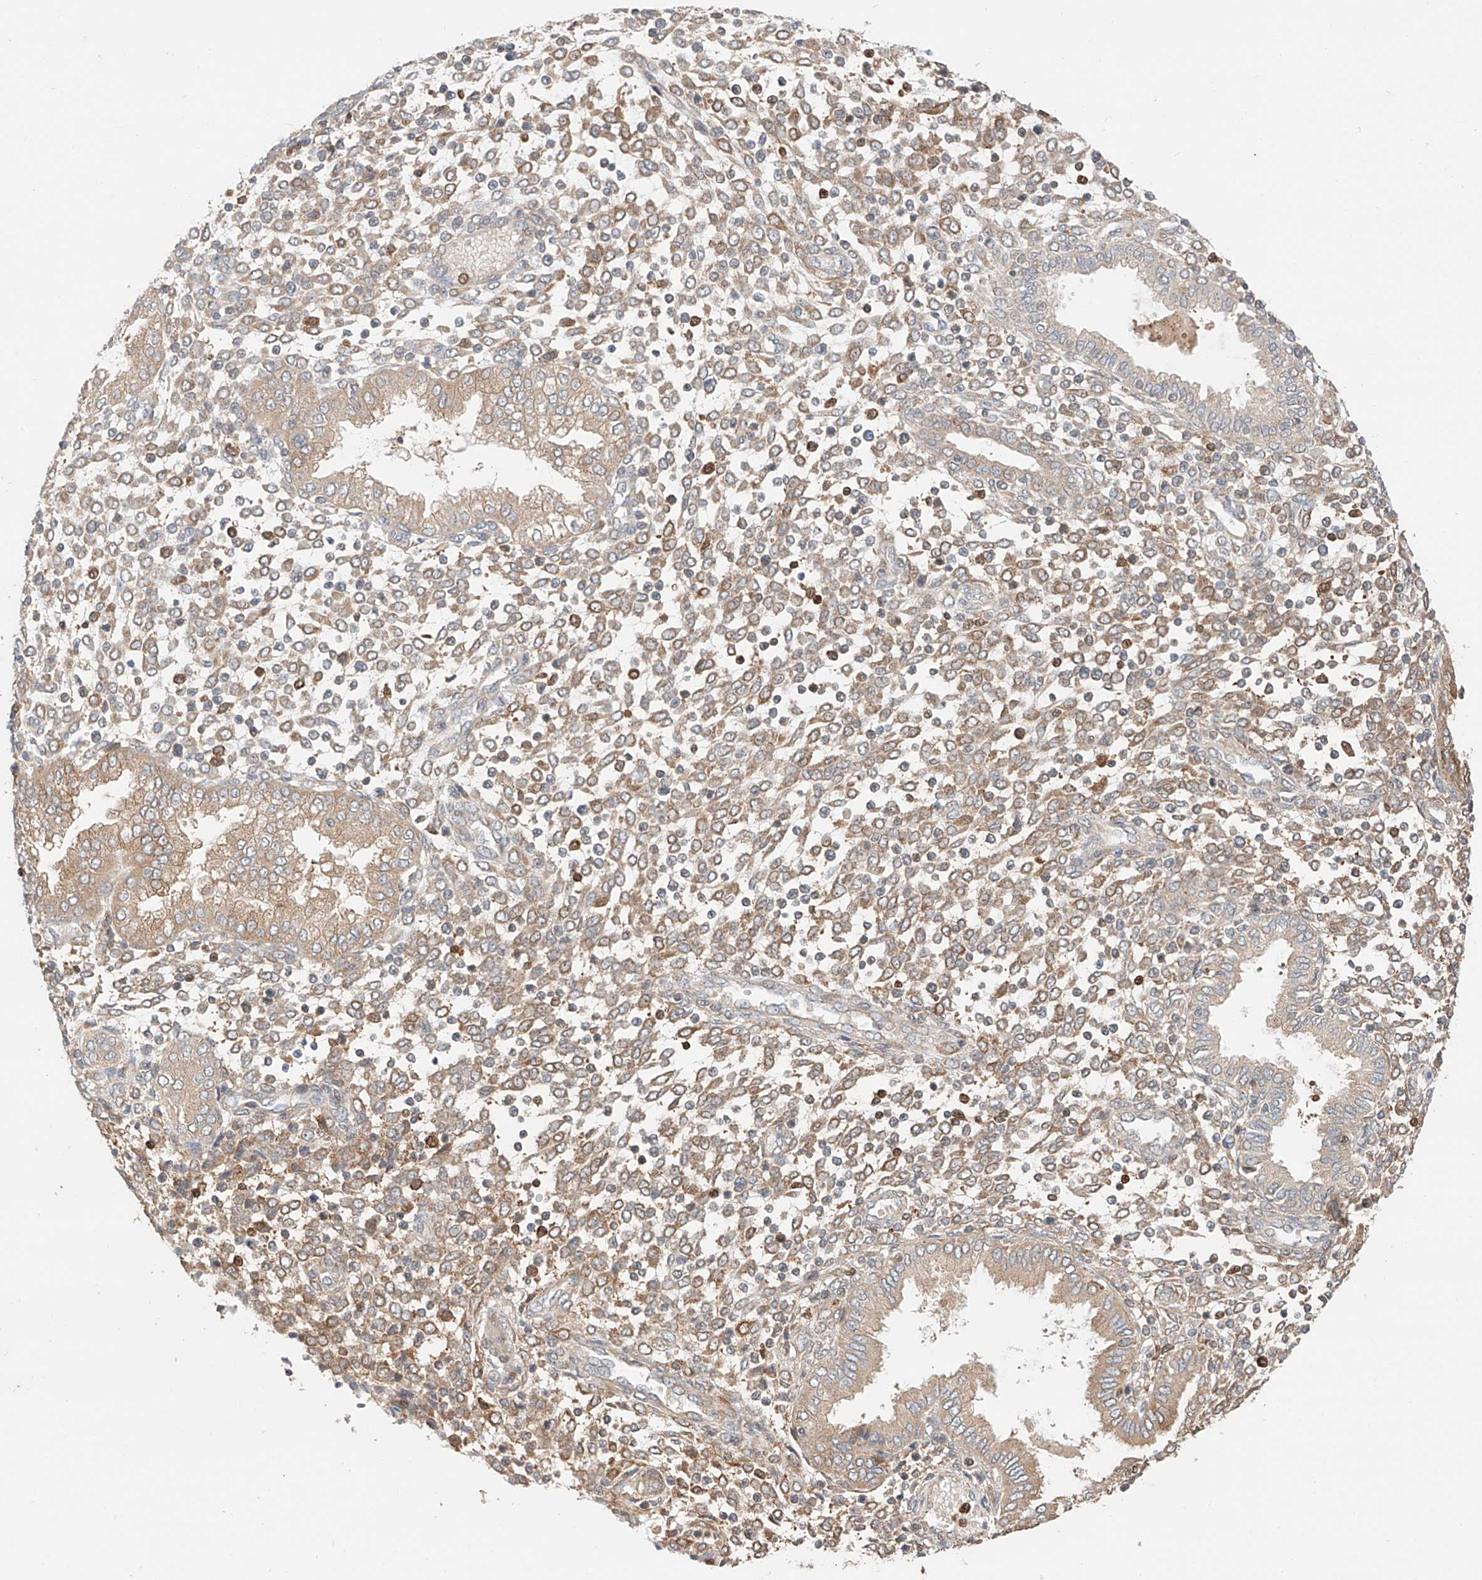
{"staining": {"intensity": "weak", "quantity": "25%-75%", "location": "cytoplasmic/membranous"}, "tissue": "endometrium", "cell_type": "Cells in endometrial stroma", "image_type": "normal", "snomed": [{"axis": "morphology", "description": "Normal tissue, NOS"}, {"axis": "topography", "description": "Endometrium"}], "caption": "Weak cytoplasmic/membranous staining for a protein is seen in about 25%-75% of cells in endometrial stroma of unremarkable endometrium using immunohistochemistry (IHC).", "gene": "IGSF22", "patient": {"sex": "female", "age": 53}}